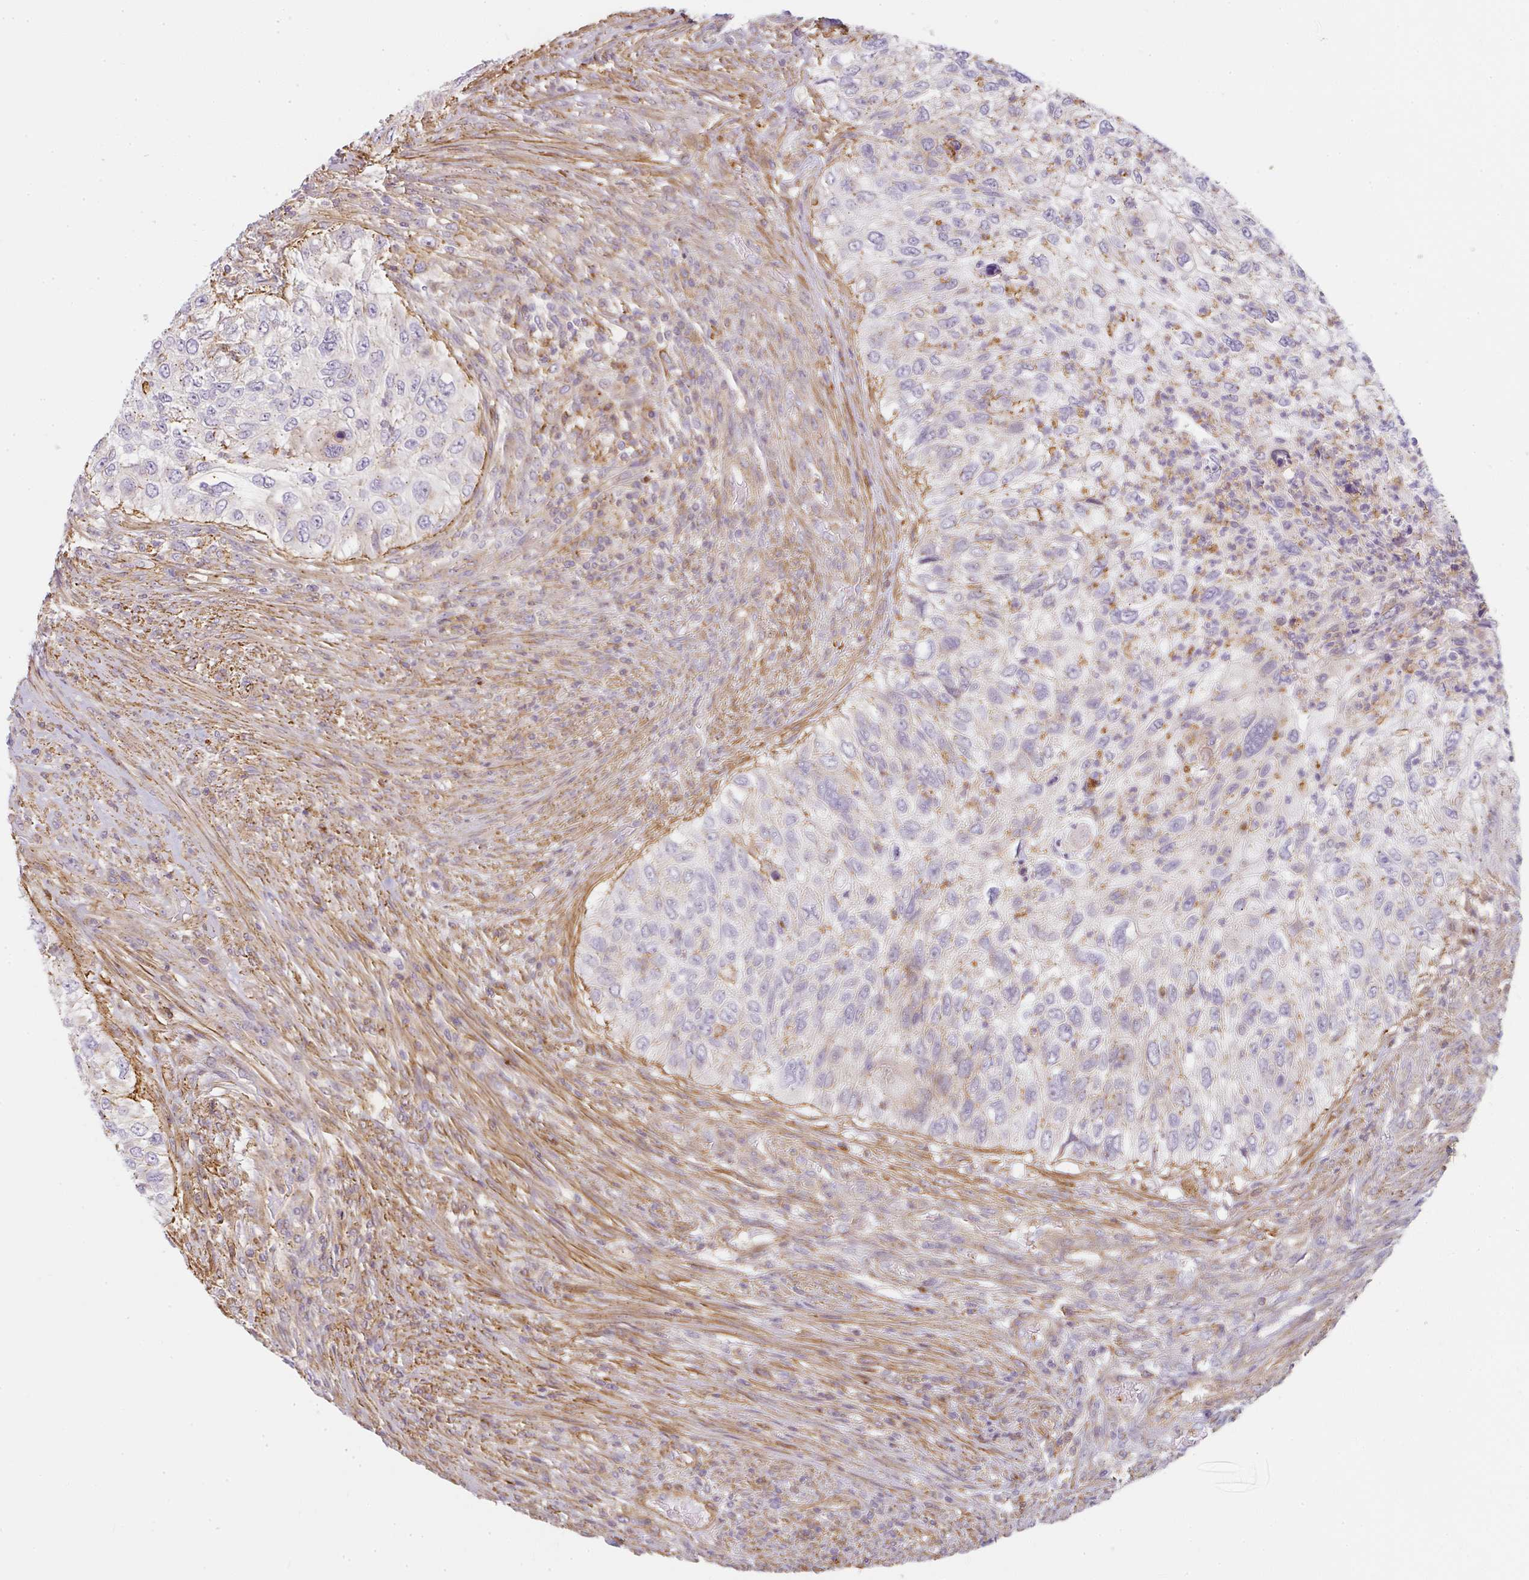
{"staining": {"intensity": "moderate", "quantity": "<25%", "location": "cytoplasmic/membranous"}, "tissue": "urothelial cancer", "cell_type": "Tumor cells", "image_type": "cancer", "snomed": [{"axis": "morphology", "description": "Urothelial carcinoma, High grade"}, {"axis": "topography", "description": "Urinary bladder"}], "caption": "Urothelial cancer was stained to show a protein in brown. There is low levels of moderate cytoplasmic/membranous expression in approximately <25% of tumor cells.", "gene": "SULF1", "patient": {"sex": "female", "age": 60}}